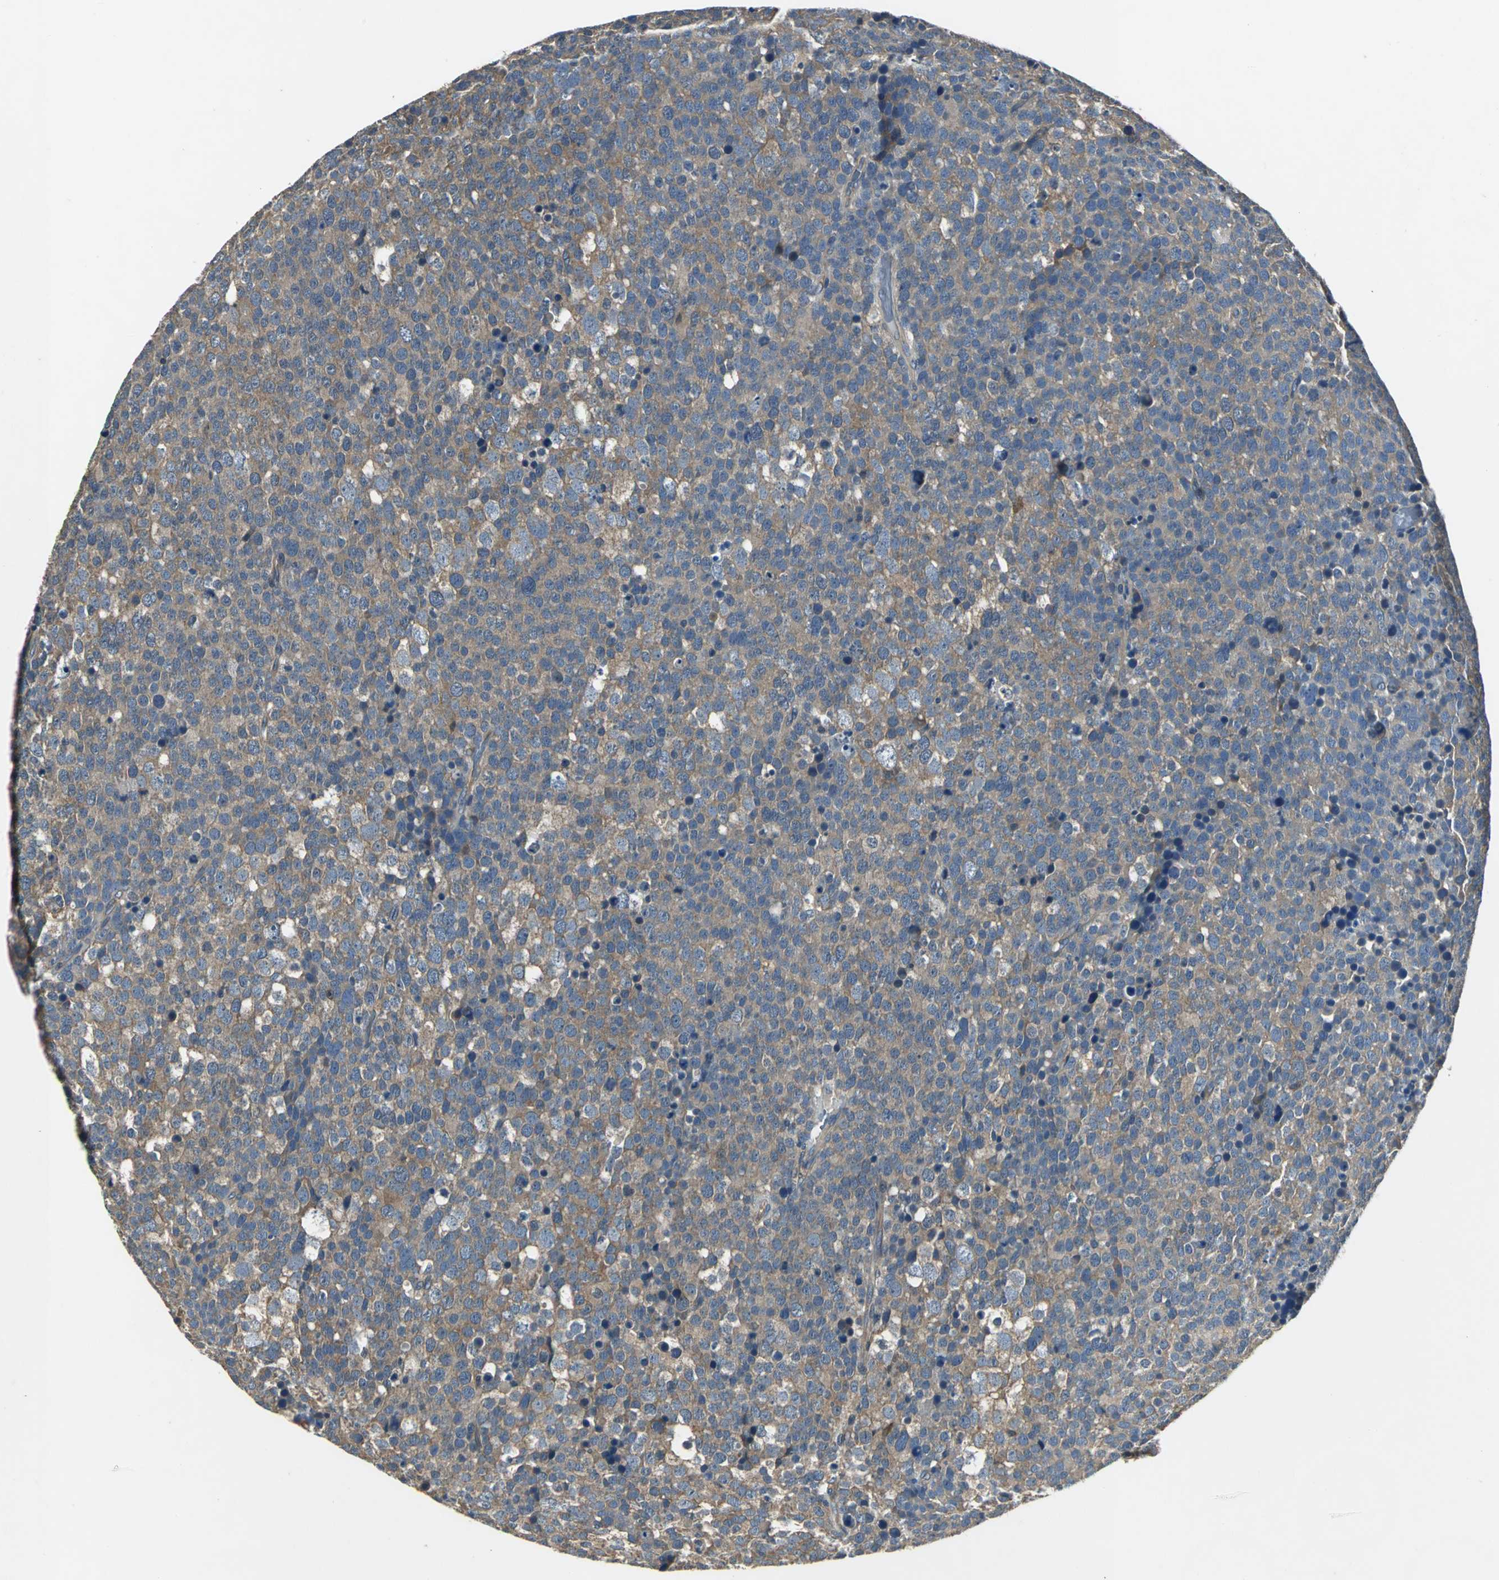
{"staining": {"intensity": "moderate", "quantity": ">75%", "location": "cytoplasmic/membranous"}, "tissue": "testis cancer", "cell_type": "Tumor cells", "image_type": "cancer", "snomed": [{"axis": "morphology", "description": "Seminoma, NOS"}, {"axis": "topography", "description": "Testis"}], "caption": "Protein staining reveals moderate cytoplasmic/membranous staining in about >75% of tumor cells in testis seminoma. The staining is performed using DAB brown chromogen to label protein expression. The nuclei are counter-stained blue using hematoxylin.", "gene": "IRF3", "patient": {"sex": "male", "age": 71}}